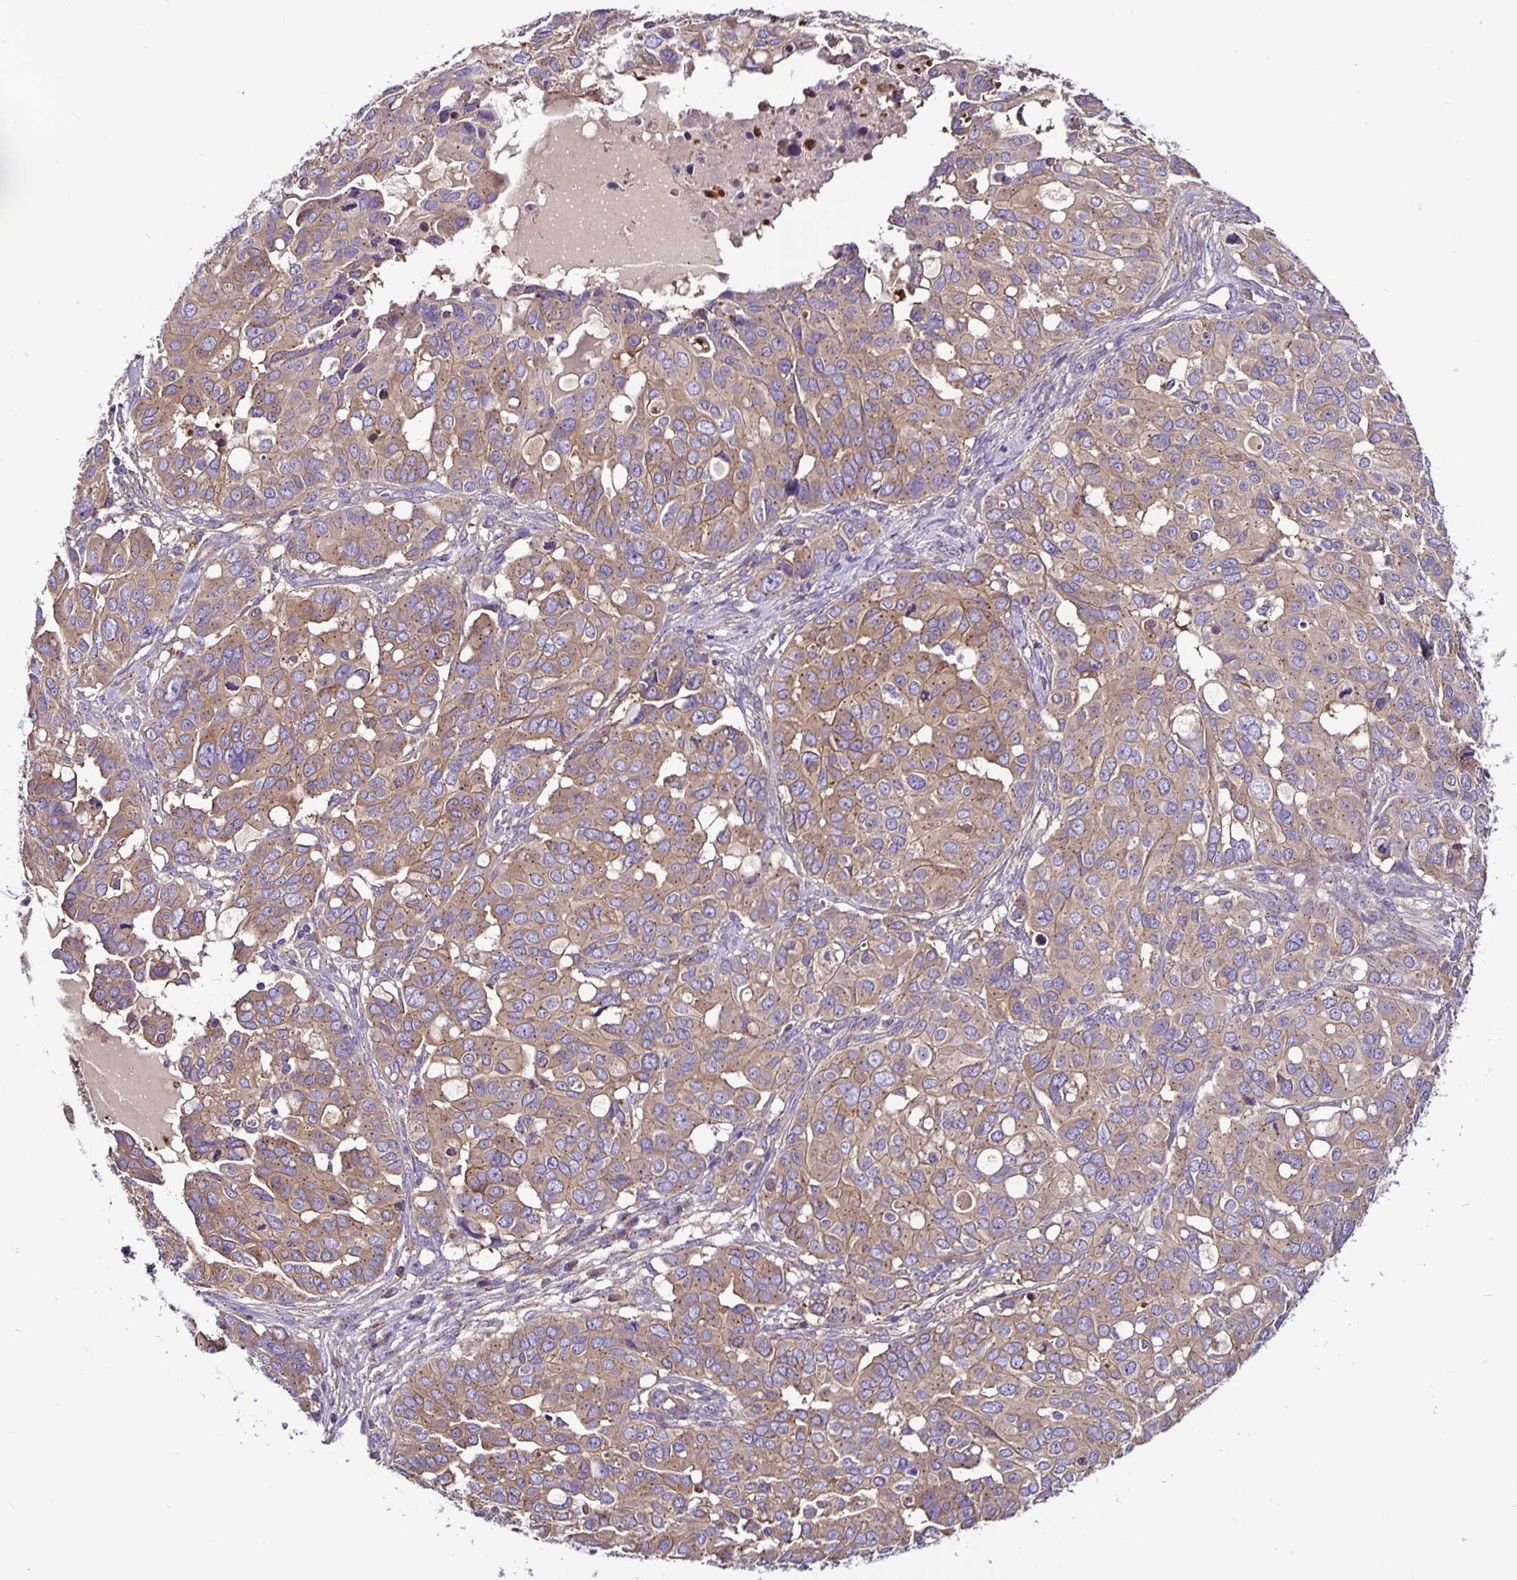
{"staining": {"intensity": "moderate", "quantity": ">75%", "location": "cytoplasmic/membranous"}, "tissue": "ovarian cancer", "cell_type": "Tumor cells", "image_type": "cancer", "snomed": [{"axis": "morphology", "description": "Carcinoma, endometroid"}, {"axis": "topography", "description": "Ovary"}], "caption": "Human ovarian cancer (endometroid carcinoma) stained with a protein marker exhibits moderate staining in tumor cells.", "gene": "SNX5", "patient": {"sex": "female", "age": 78}}